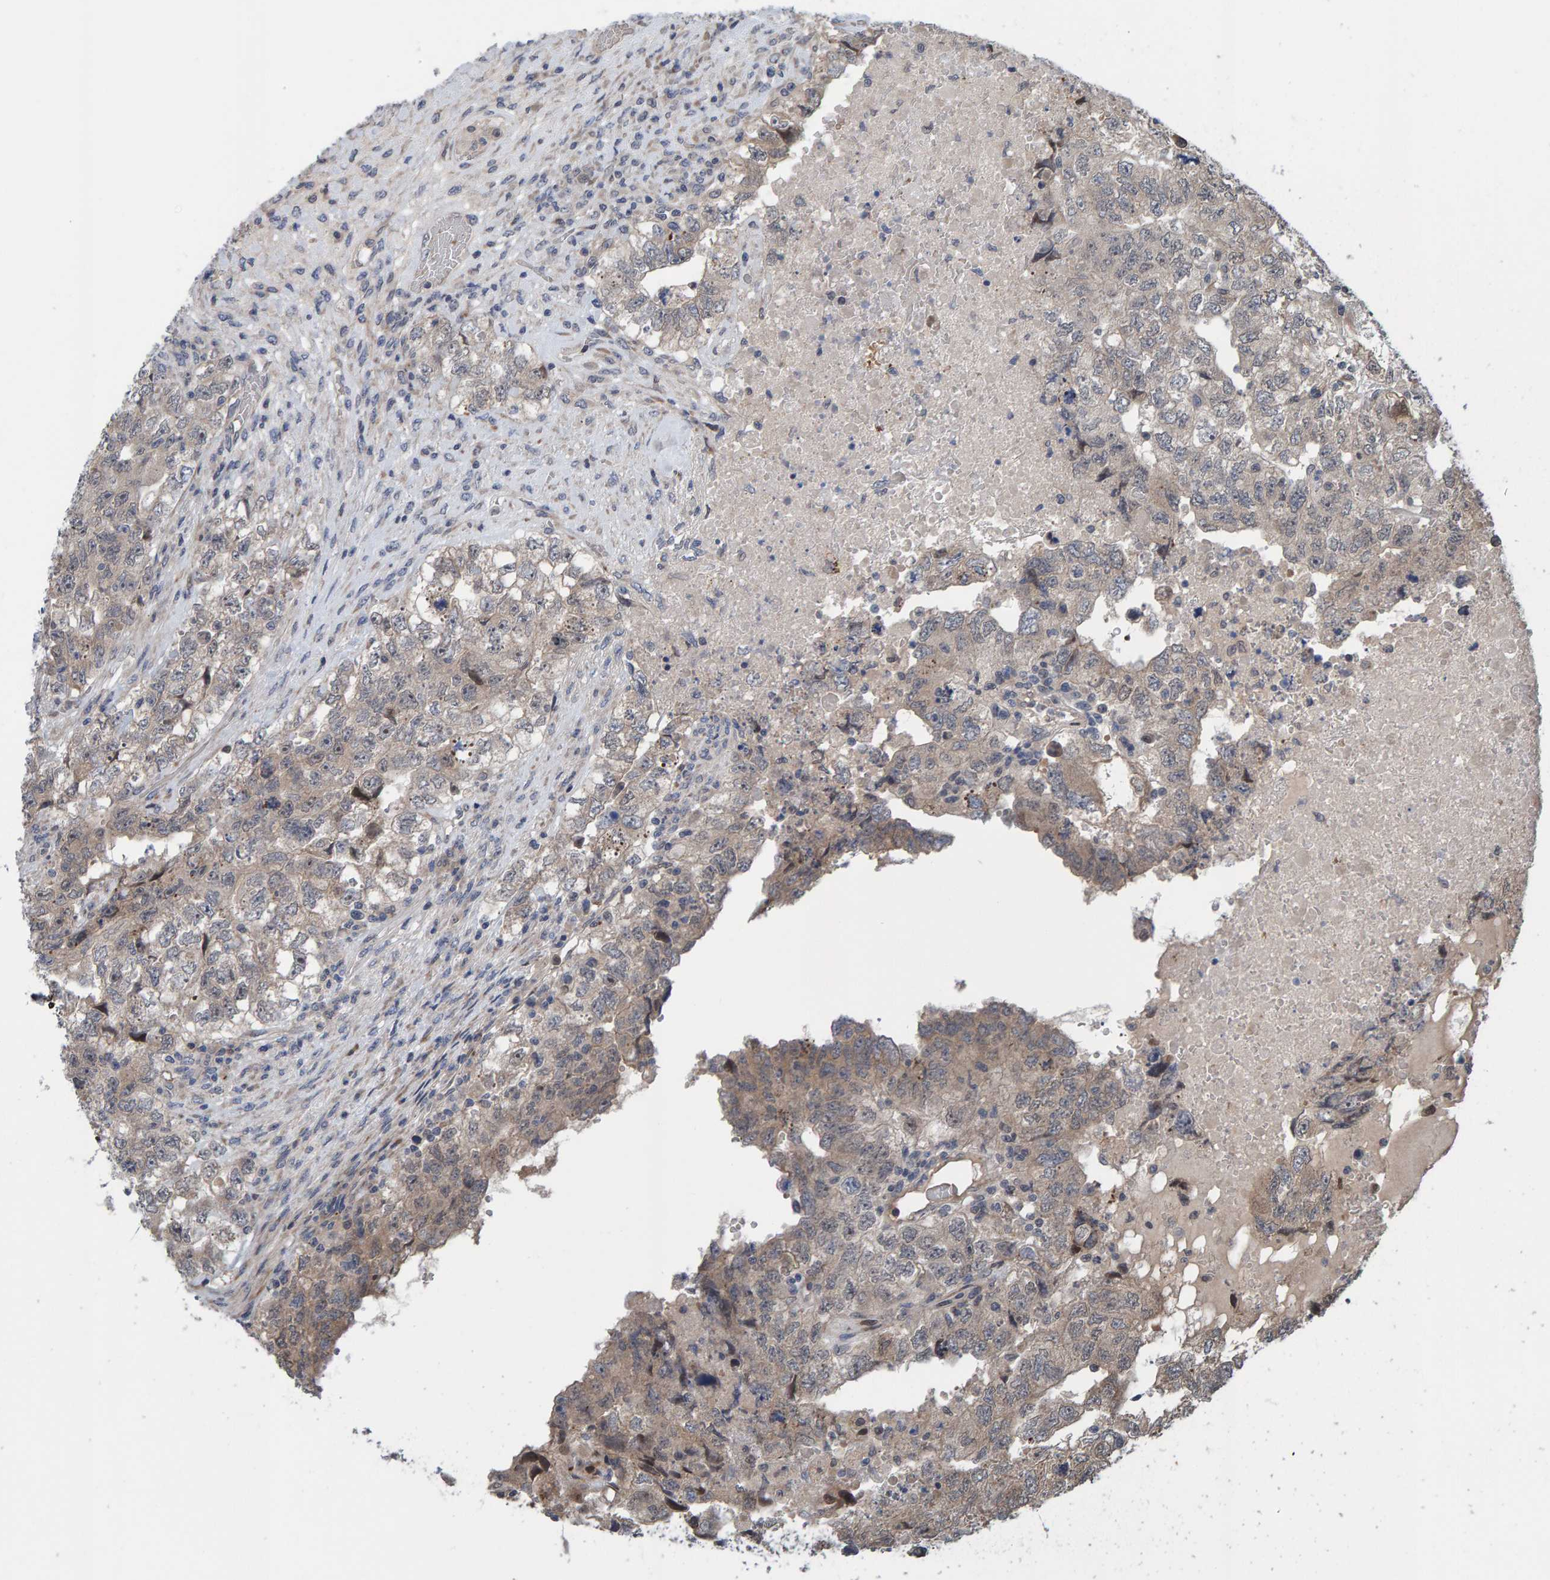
{"staining": {"intensity": "weak", "quantity": "<25%", "location": "cytoplasmic/membranous"}, "tissue": "testis cancer", "cell_type": "Tumor cells", "image_type": "cancer", "snomed": [{"axis": "morphology", "description": "Carcinoma, Embryonal, NOS"}, {"axis": "topography", "description": "Testis"}], "caption": "This histopathology image is of testis cancer stained with immunohistochemistry to label a protein in brown with the nuclei are counter-stained blue. There is no expression in tumor cells. (Stains: DAB (3,3'-diaminobenzidine) immunohistochemistry (IHC) with hematoxylin counter stain, Microscopy: brightfield microscopy at high magnification).", "gene": "MFSD6L", "patient": {"sex": "male", "age": 36}}